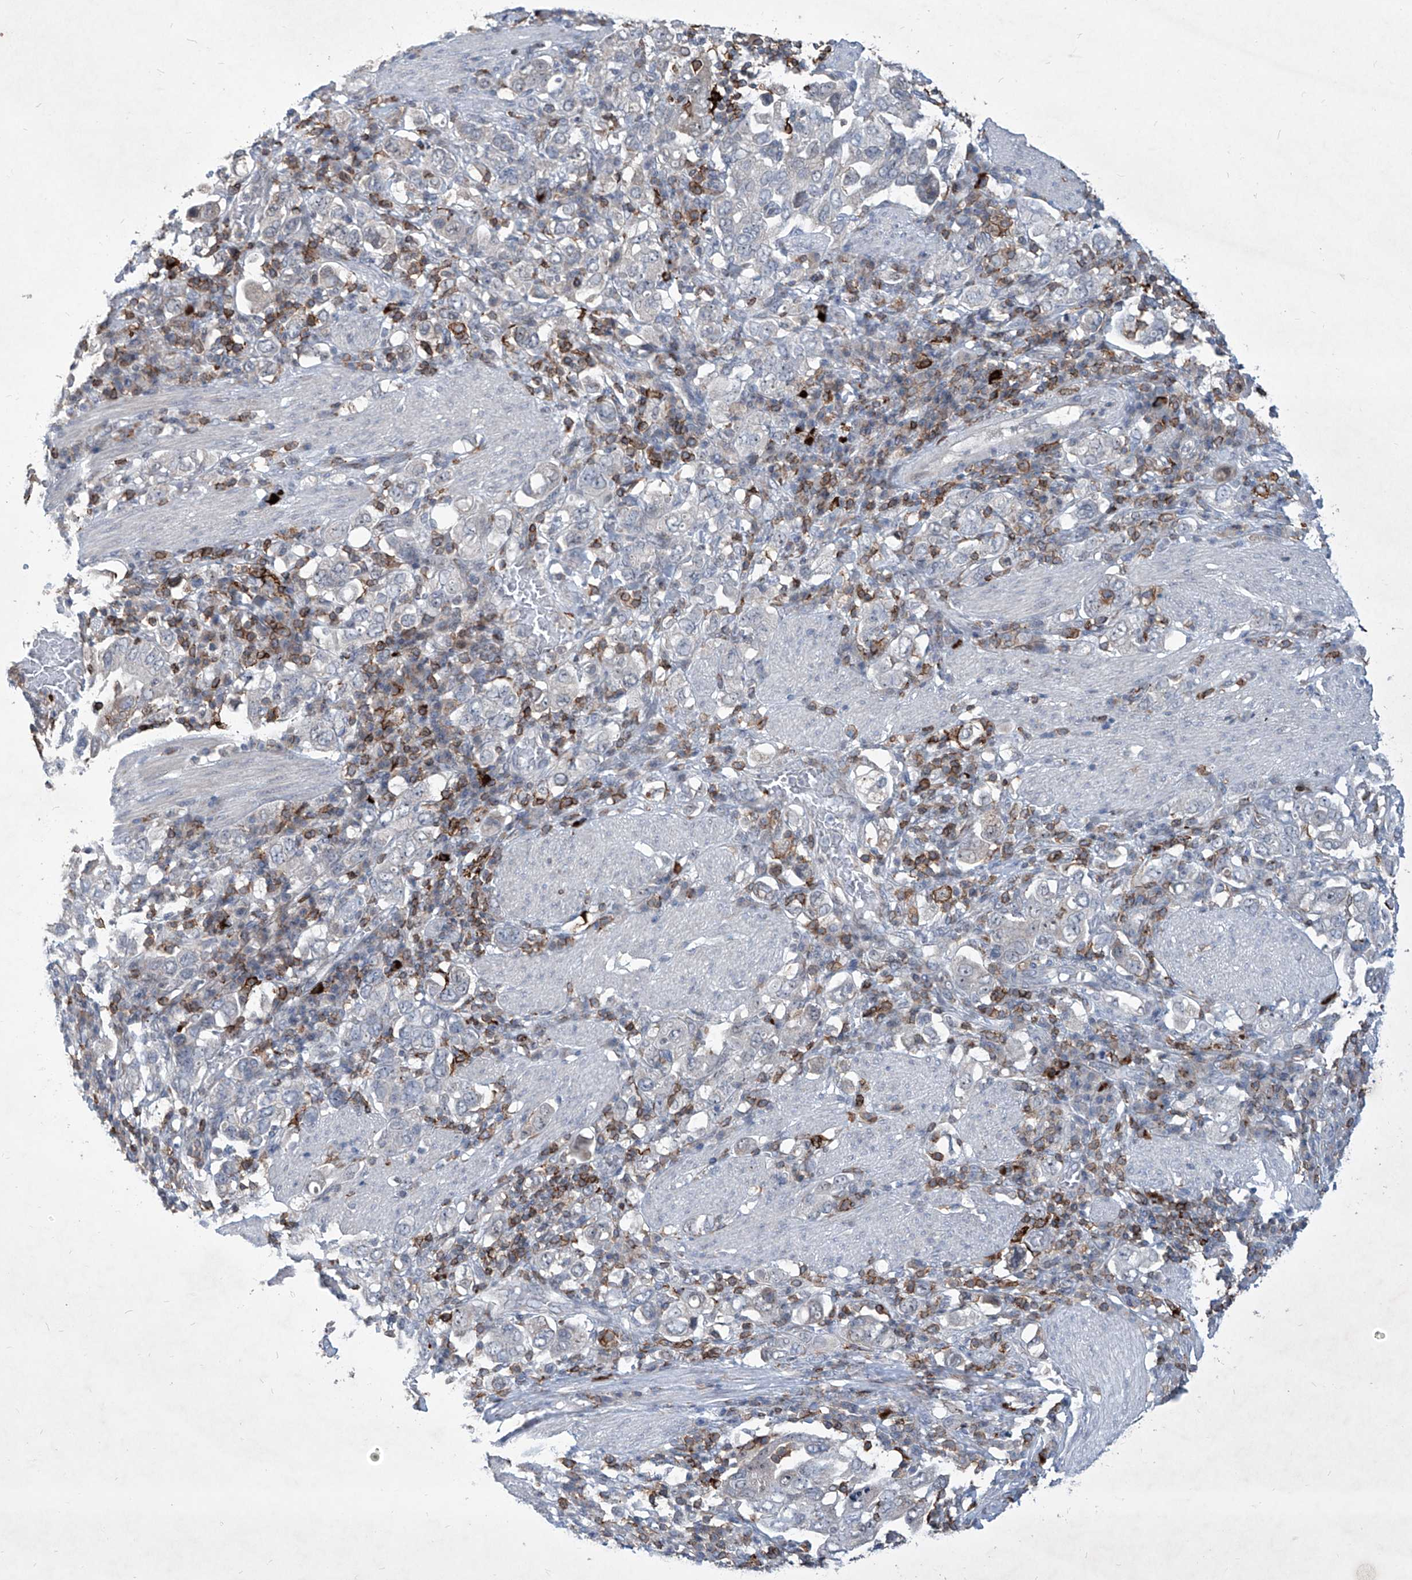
{"staining": {"intensity": "negative", "quantity": "none", "location": "none"}, "tissue": "stomach cancer", "cell_type": "Tumor cells", "image_type": "cancer", "snomed": [{"axis": "morphology", "description": "Adenocarcinoma, NOS"}, {"axis": "topography", "description": "Stomach, upper"}], "caption": "DAB immunohistochemical staining of stomach cancer reveals no significant staining in tumor cells.", "gene": "ZBTB48", "patient": {"sex": "male", "age": 62}}